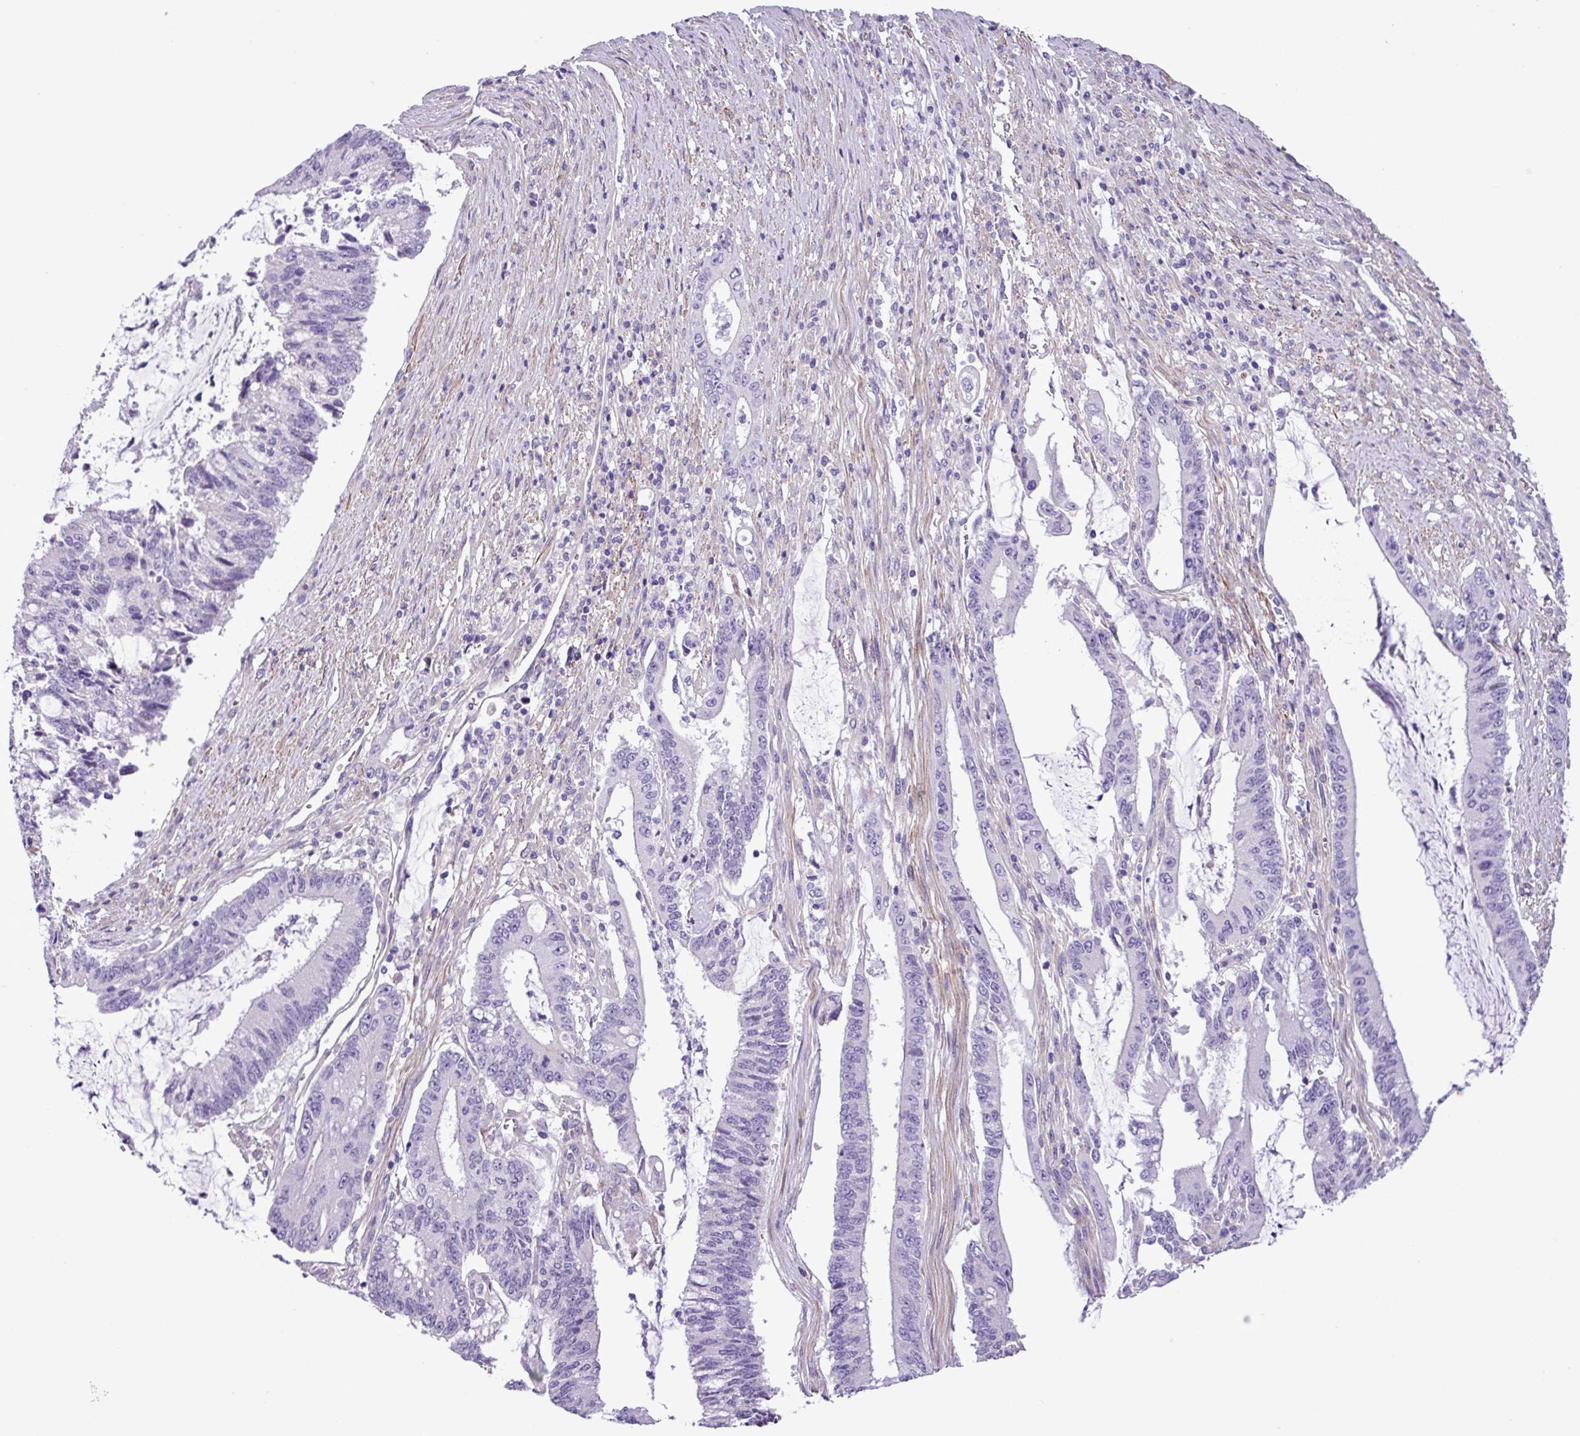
{"staining": {"intensity": "negative", "quantity": "none", "location": "none"}, "tissue": "pancreatic cancer", "cell_type": "Tumor cells", "image_type": "cancer", "snomed": [{"axis": "morphology", "description": "Adenocarcinoma, NOS"}, {"axis": "topography", "description": "Pancreas"}], "caption": "Tumor cells show no significant protein staining in pancreatic cancer (adenocarcinoma).", "gene": "C11orf91", "patient": {"sex": "female", "age": 50}}